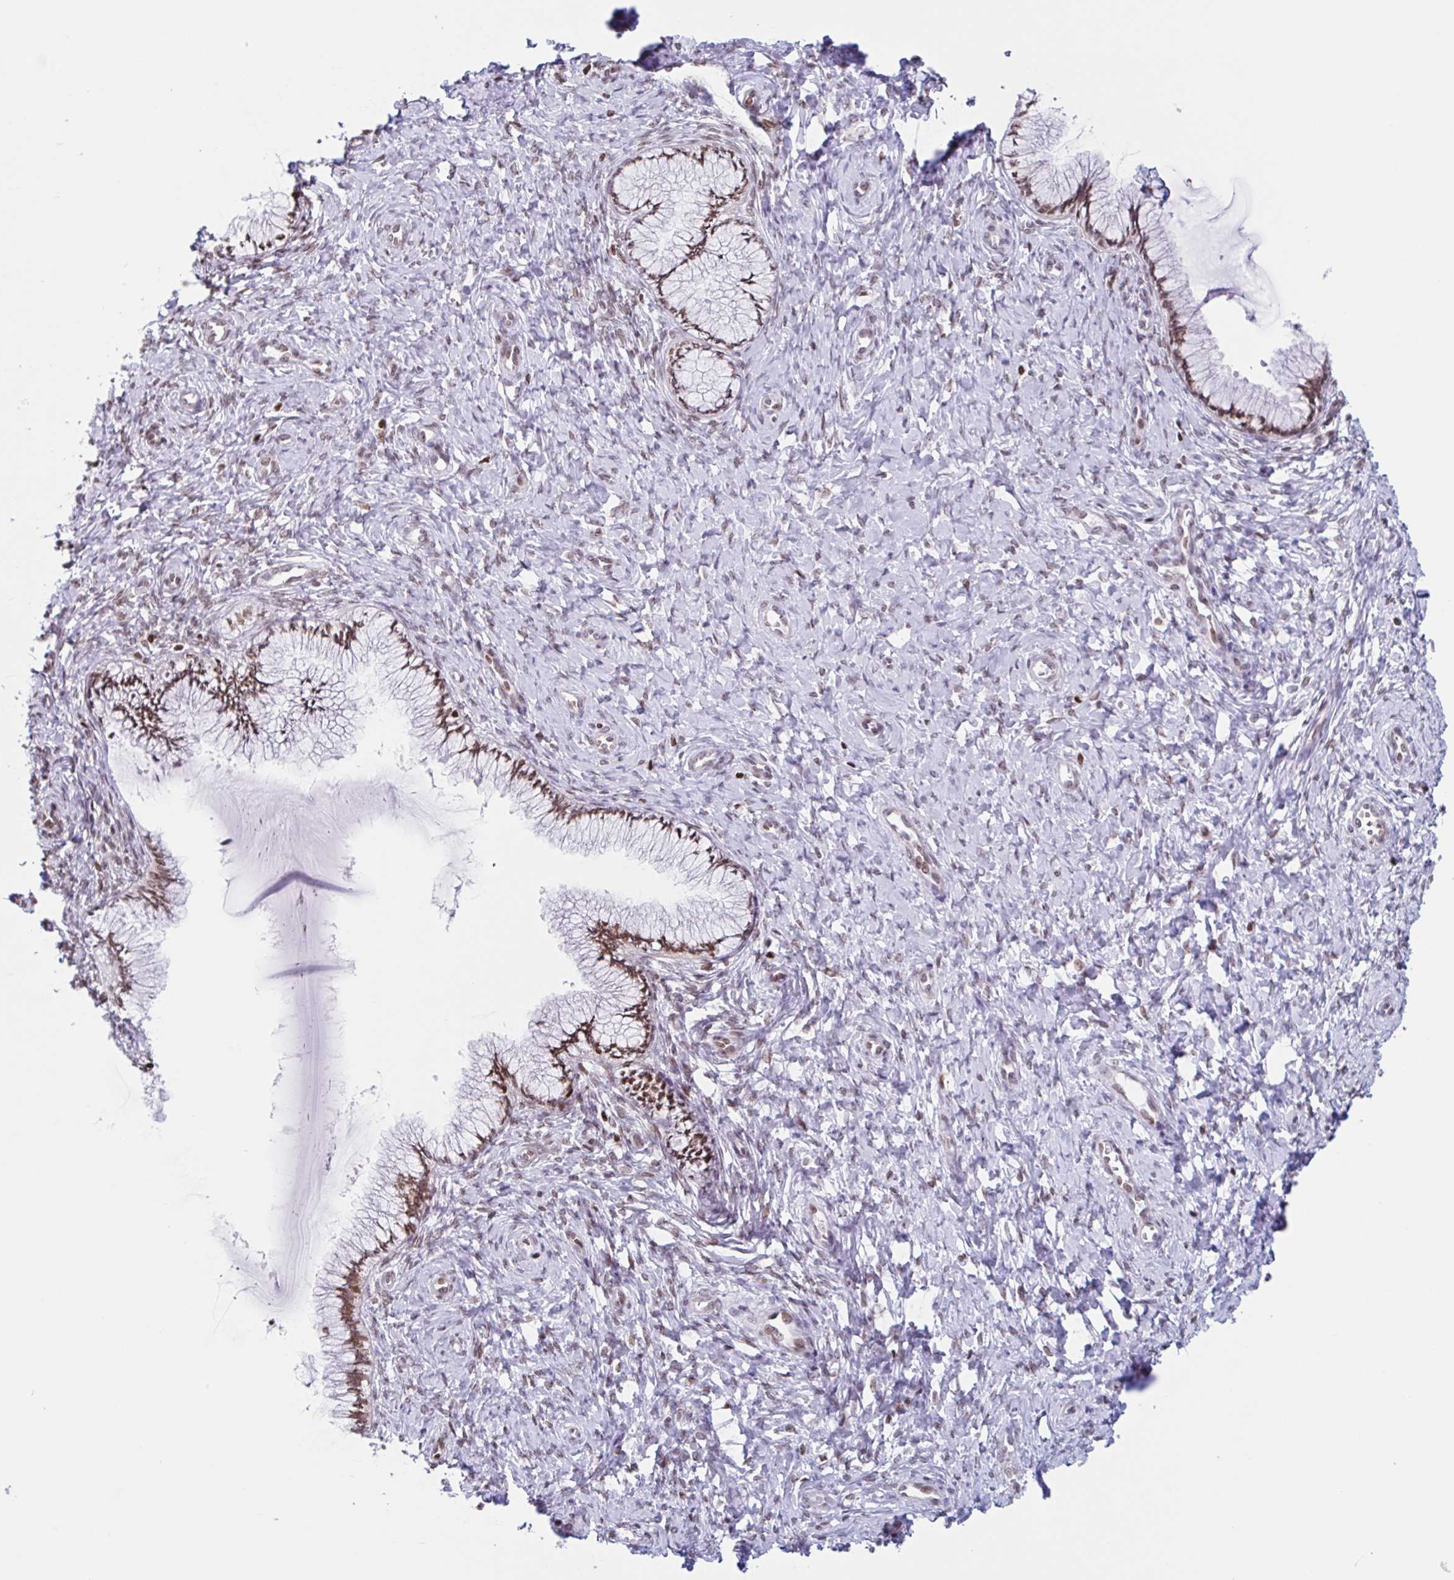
{"staining": {"intensity": "moderate", "quantity": ">75%", "location": "nuclear"}, "tissue": "cervix", "cell_type": "Glandular cells", "image_type": "normal", "snomed": [{"axis": "morphology", "description": "Normal tissue, NOS"}, {"axis": "topography", "description": "Cervix"}], "caption": "A medium amount of moderate nuclear expression is seen in about >75% of glandular cells in unremarkable cervix. (Stains: DAB (3,3'-diaminobenzidine) in brown, nuclei in blue, Microscopy: brightfield microscopy at high magnification).", "gene": "NOL6", "patient": {"sex": "female", "age": 37}}